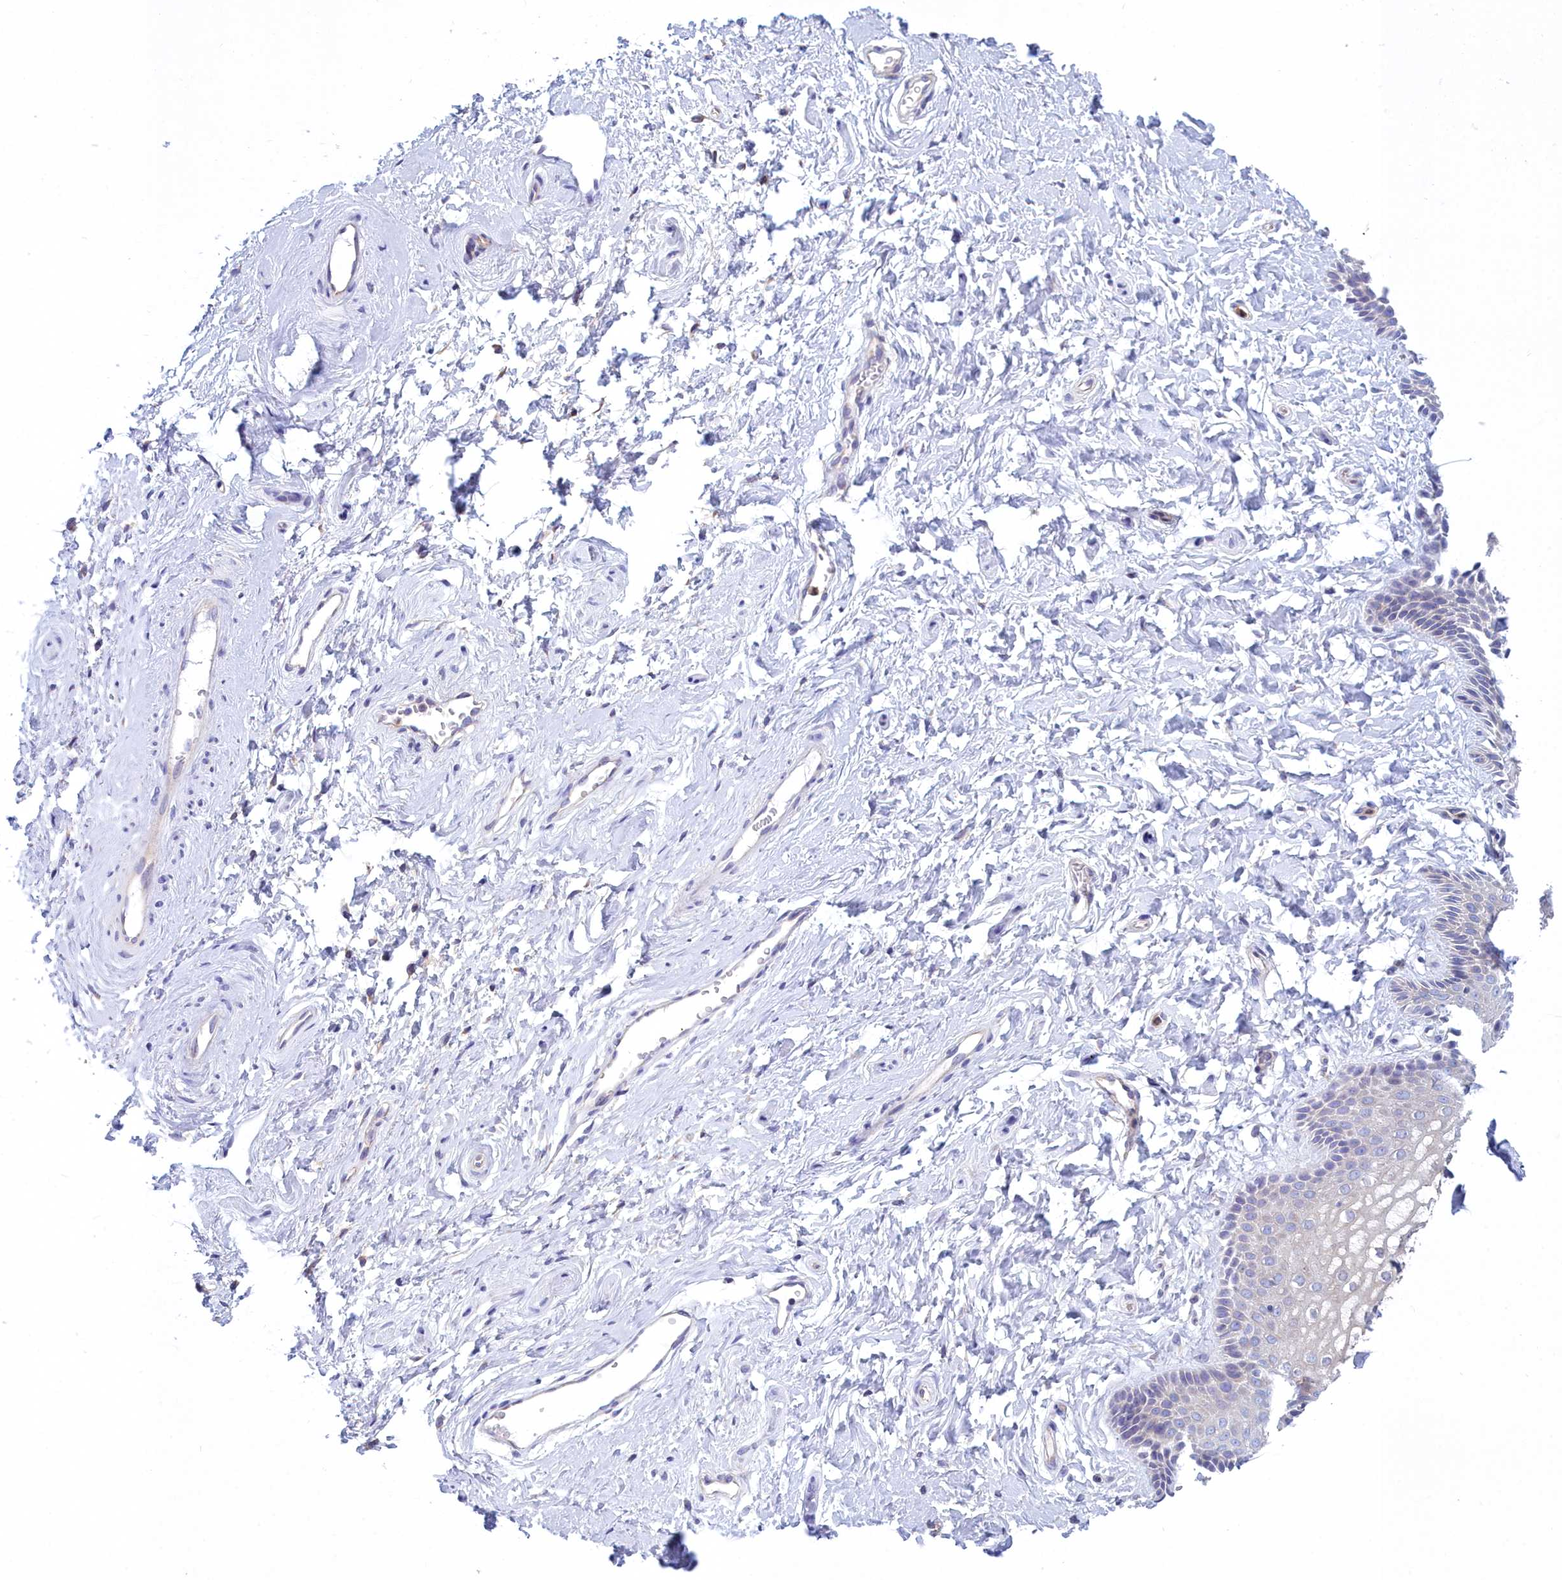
{"staining": {"intensity": "negative", "quantity": "none", "location": "none"}, "tissue": "vagina", "cell_type": "Squamous epithelial cells", "image_type": "normal", "snomed": [{"axis": "morphology", "description": "Normal tissue, NOS"}, {"axis": "topography", "description": "Vagina"}, {"axis": "topography", "description": "Cervix"}], "caption": "An immunohistochemistry micrograph of normal vagina is shown. There is no staining in squamous epithelial cells of vagina.", "gene": "HM13", "patient": {"sex": "female", "age": 40}}